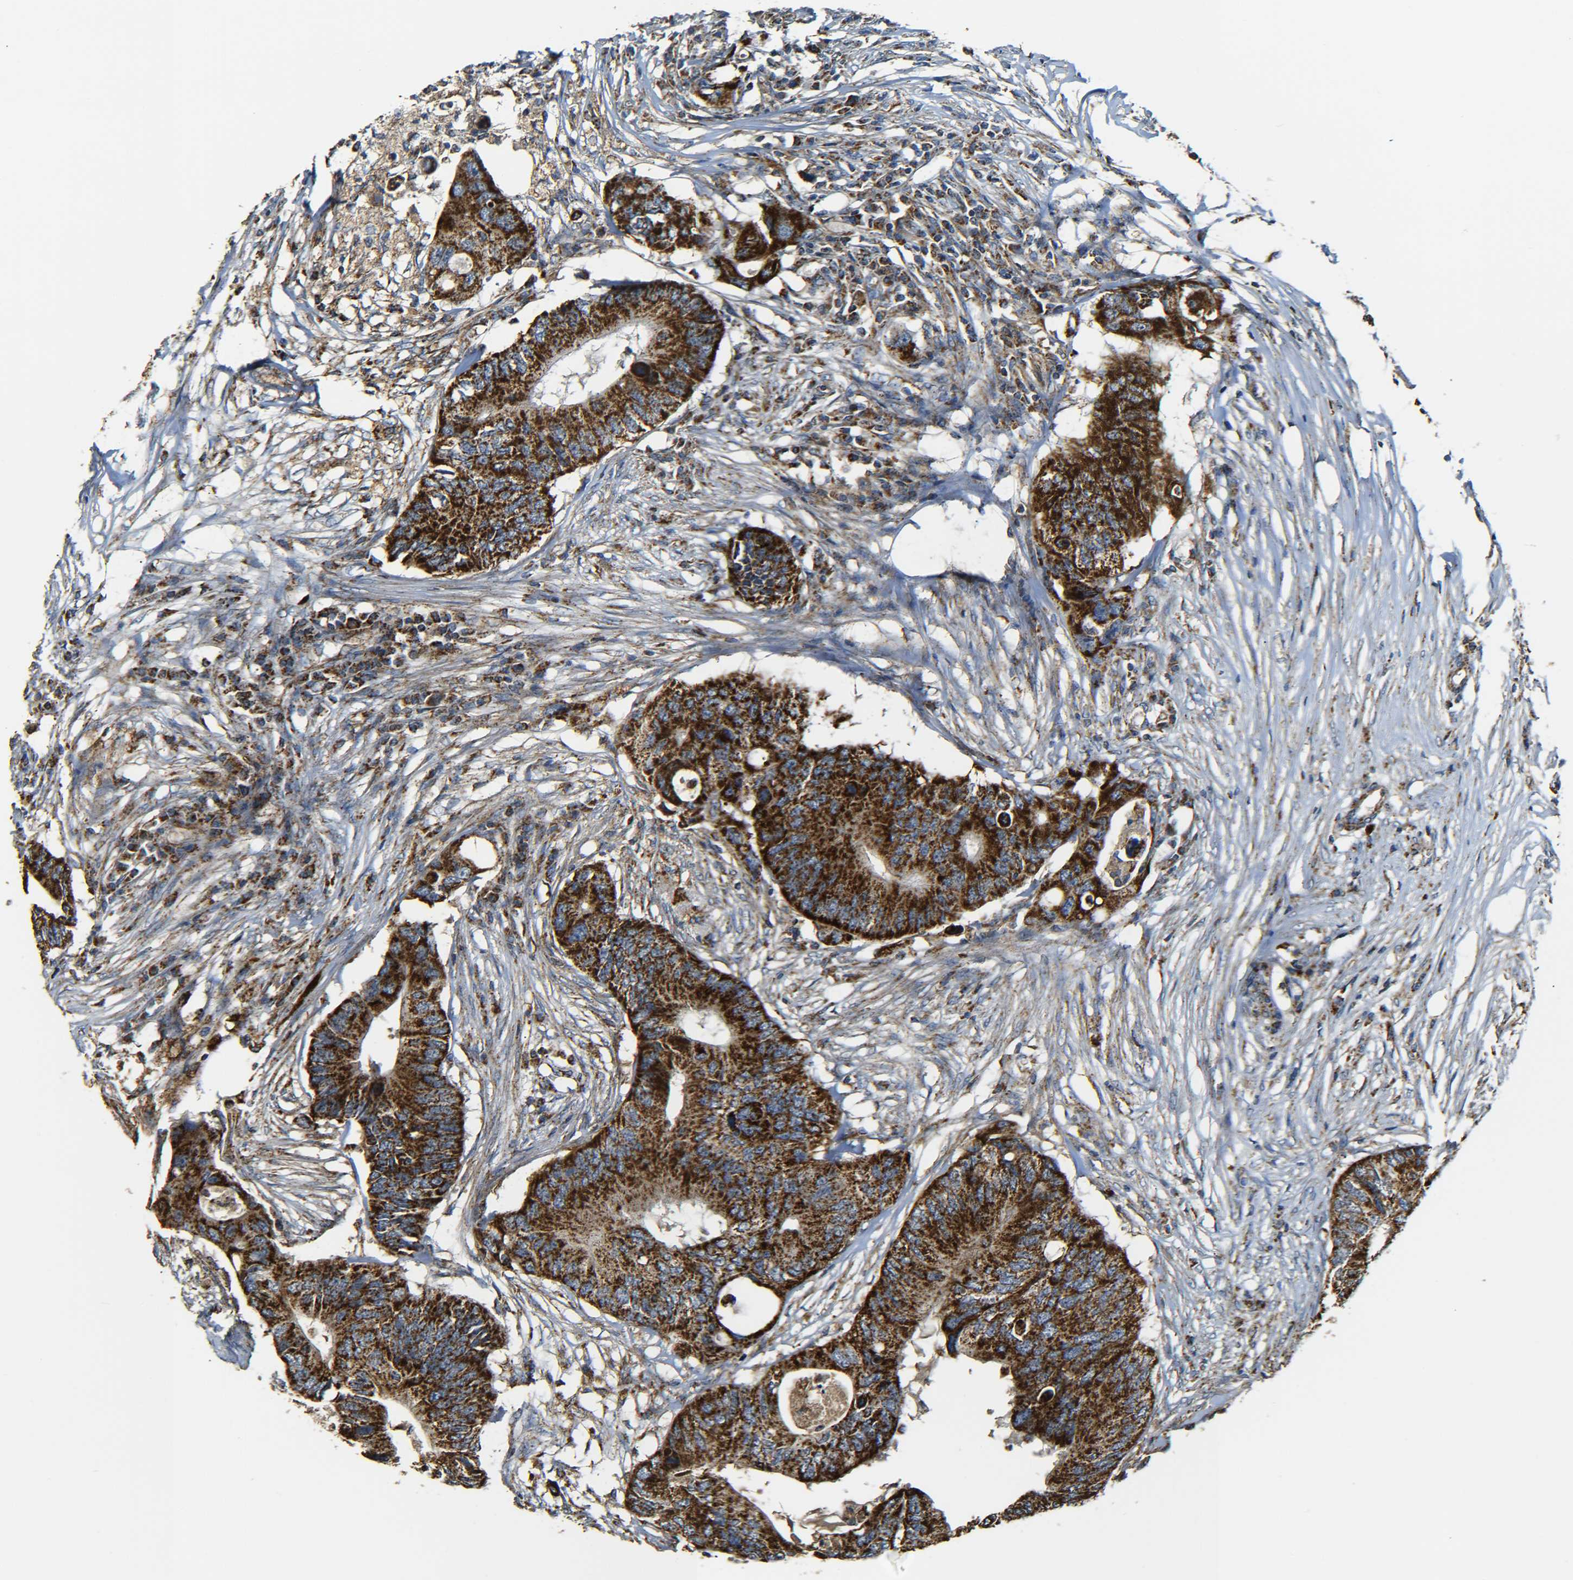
{"staining": {"intensity": "strong", "quantity": ">75%", "location": "cytoplasmic/membranous"}, "tissue": "colorectal cancer", "cell_type": "Tumor cells", "image_type": "cancer", "snomed": [{"axis": "morphology", "description": "Adenocarcinoma, NOS"}, {"axis": "topography", "description": "Colon"}], "caption": "Immunohistochemistry staining of adenocarcinoma (colorectal), which reveals high levels of strong cytoplasmic/membranous staining in approximately >75% of tumor cells indicating strong cytoplasmic/membranous protein positivity. The staining was performed using DAB (brown) for protein detection and nuclei were counterstained in hematoxylin (blue).", "gene": "NR3C2", "patient": {"sex": "male", "age": 71}}